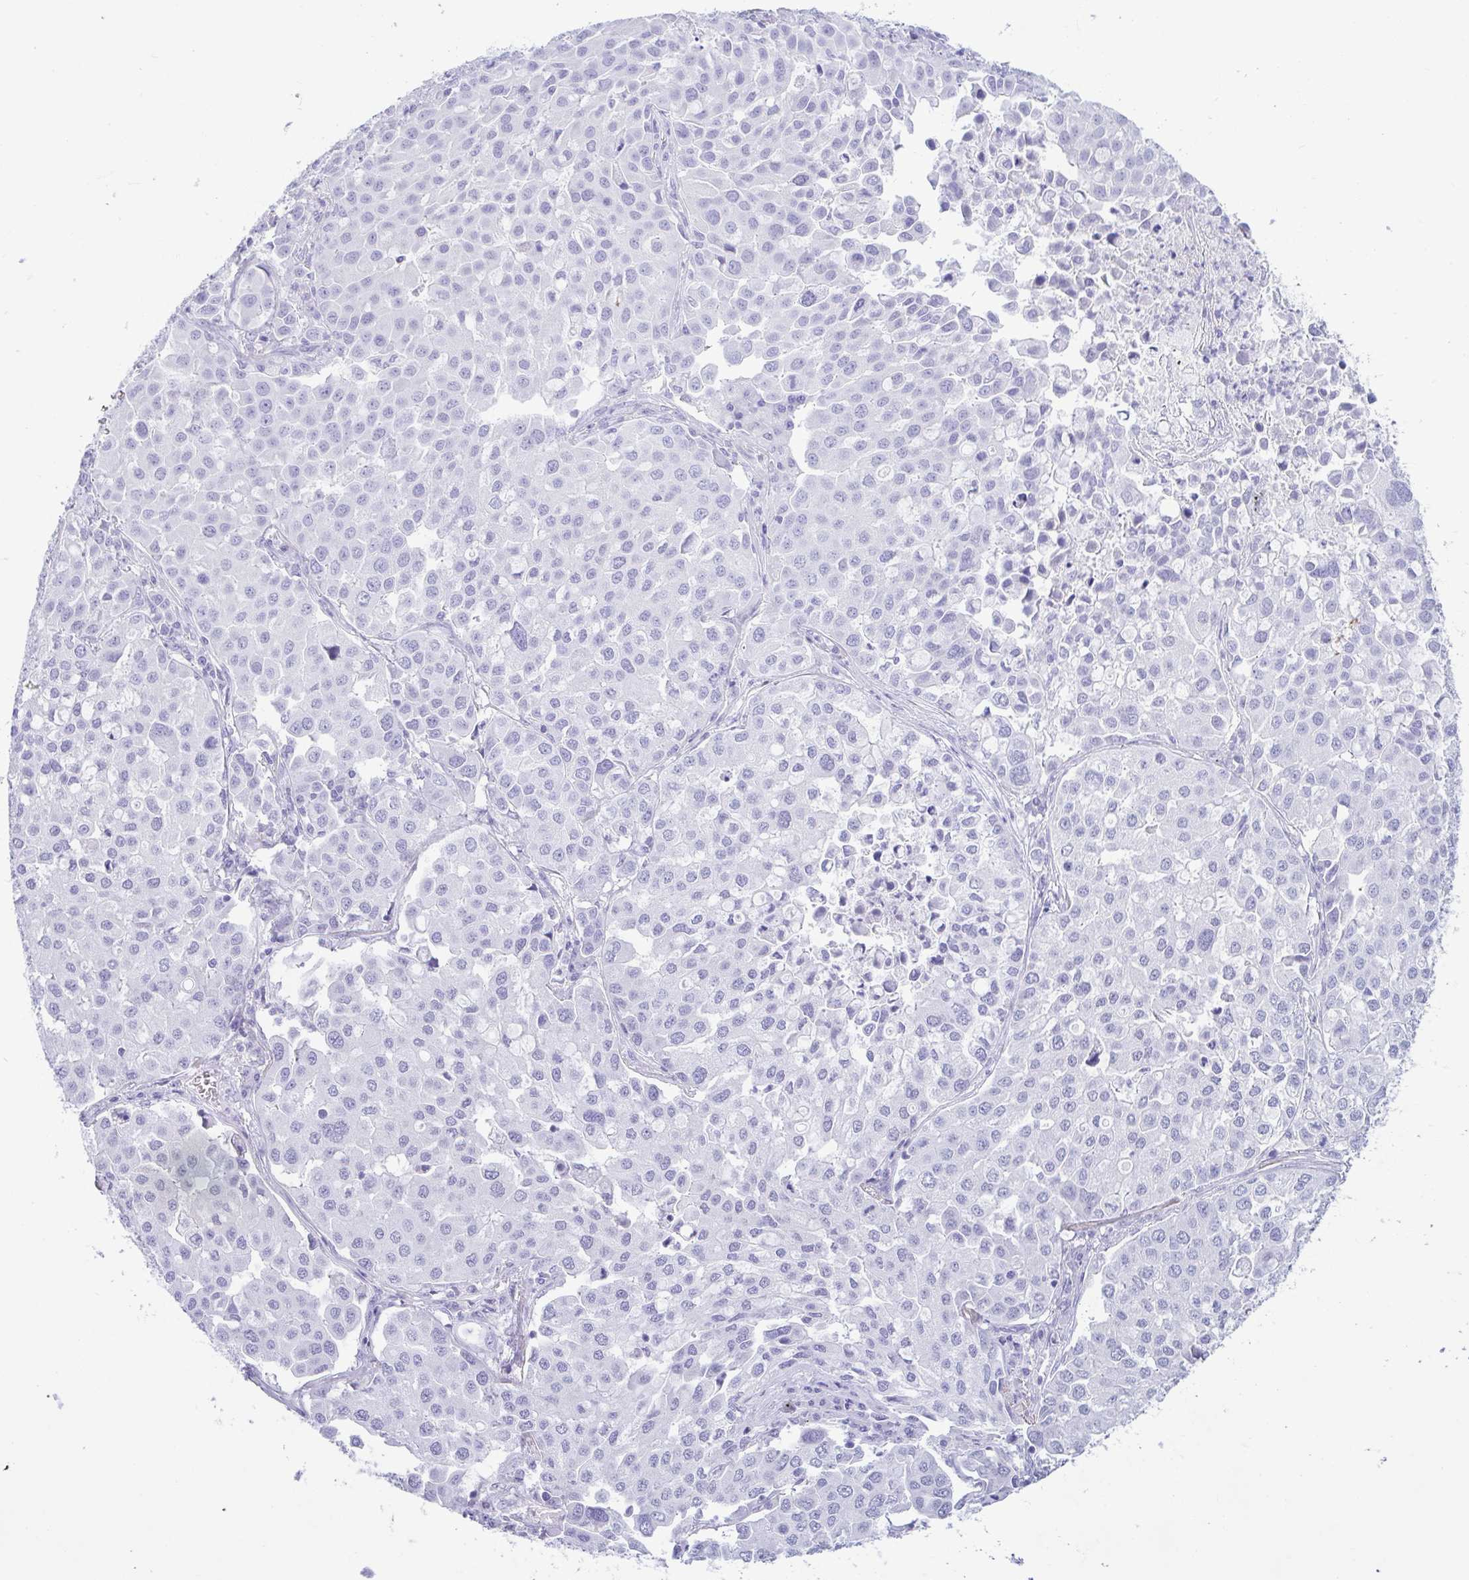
{"staining": {"intensity": "negative", "quantity": "none", "location": "none"}, "tissue": "lung cancer", "cell_type": "Tumor cells", "image_type": "cancer", "snomed": [{"axis": "morphology", "description": "Adenocarcinoma, NOS"}, {"axis": "morphology", "description": "Adenocarcinoma, metastatic, NOS"}, {"axis": "topography", "description": "Lymph node"}, {"axis": "topography", "description": "Lung"}], "caption": "Immunohistochemistry (IHC) histopathology image of adenocarcinoma (lung) stained for a protein (brown), which shows no staining in tumor cells.", "gene": "RASL10A", "patient": {"sex": "female", "age": 65}}